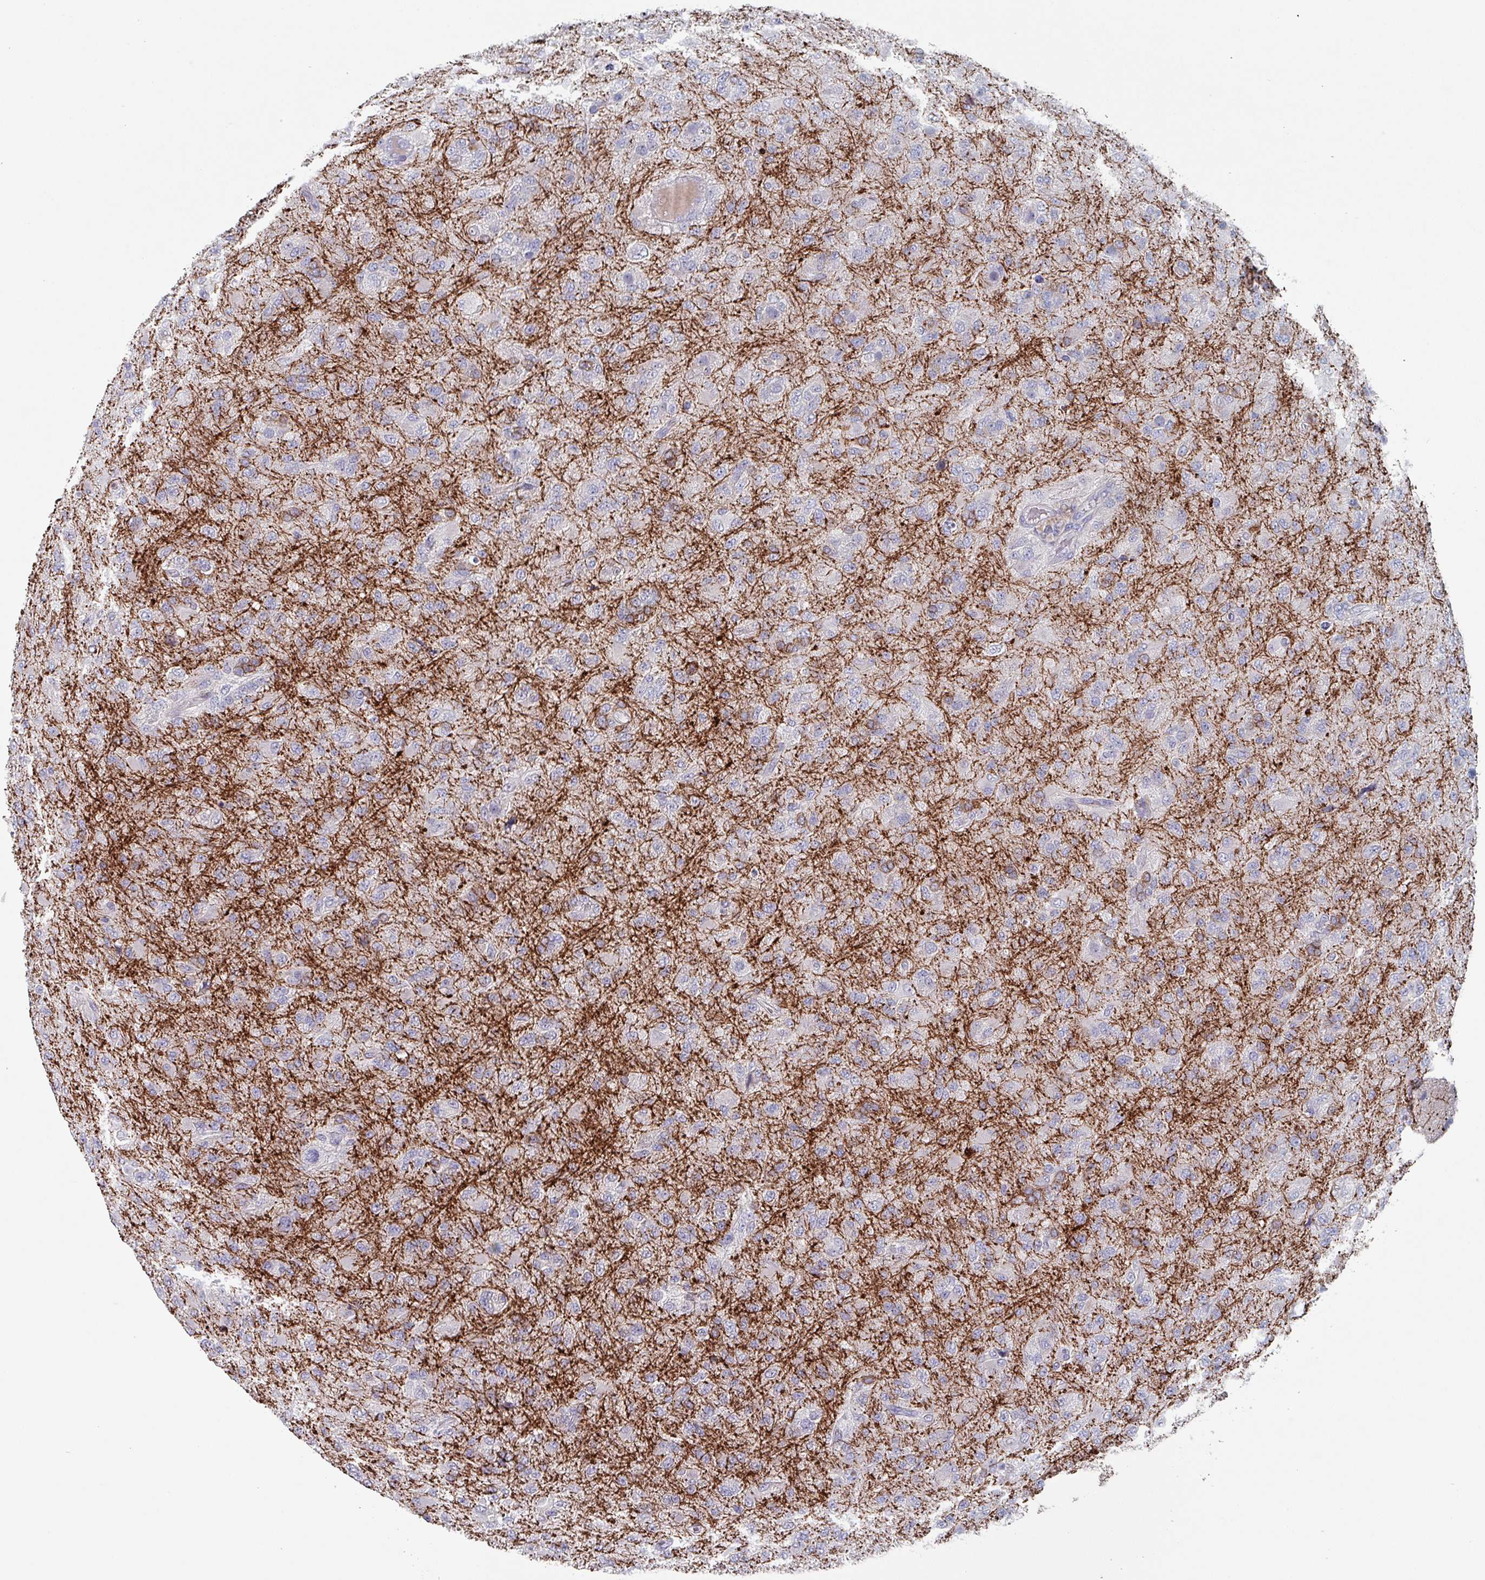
{"staining": {"intensity": "negative", "quantity": "none", "location": "none"}, "tissue": "glioma", "cell_type": "Tumor cells", "image_type": "cancer", "snomed": [{"axis": "morphology", "description": "Glioma, malignant, Low grade"}, {"axis": "topography", "description": "Brain"}], "caption": "Immunohistochemistry (IHC) histopathology image of neoplastic tissue: human glioma stained with DAB displays no significant protein expression in tumor cells.", "gene": "DRD5", "patient": {"sex": "male", "age": 65}}